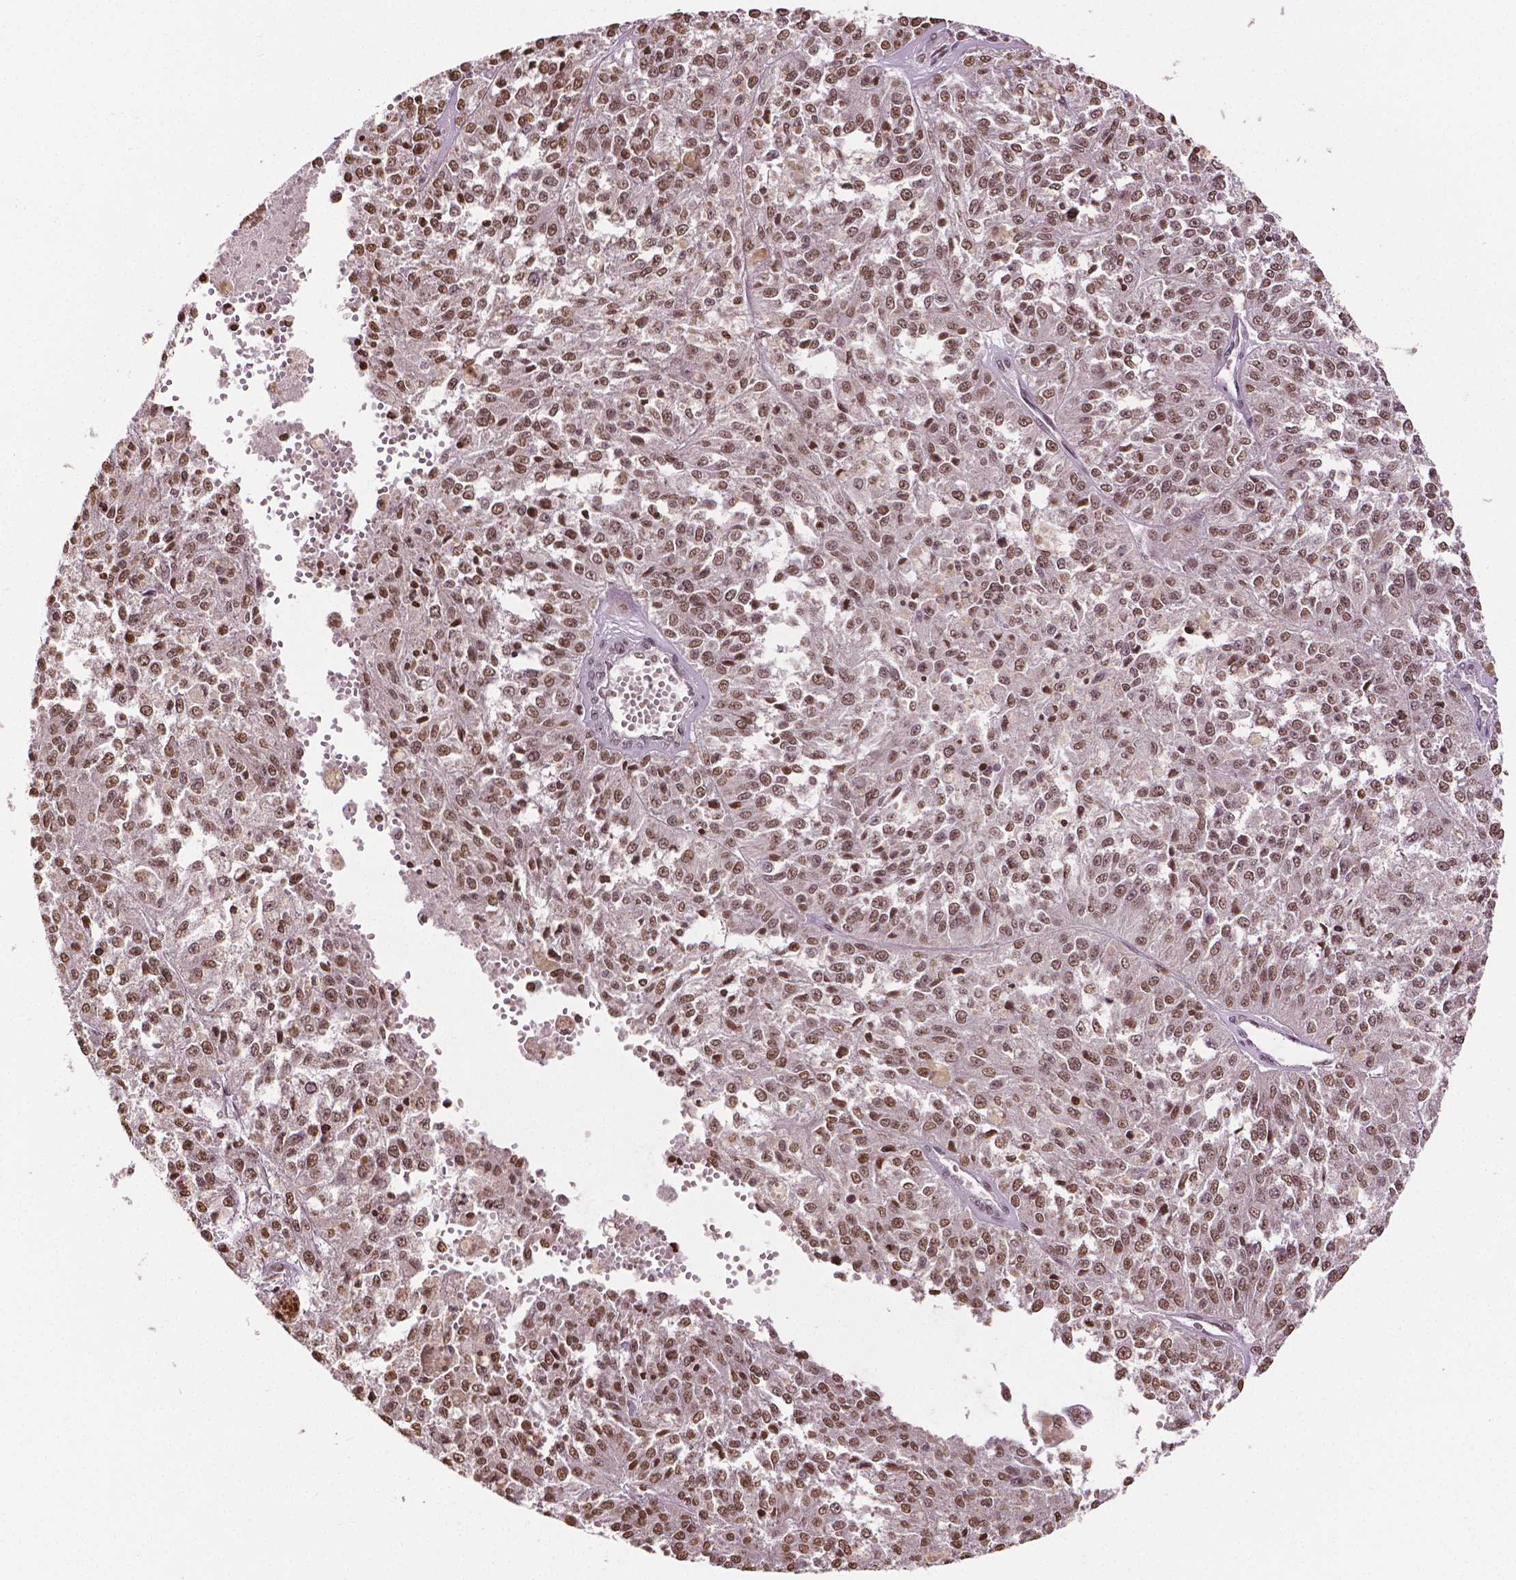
{"staining": {"intensity": "moderate", "quantity": ">75%", "location": "nuclear"}, "tissue": "melanoma", "cell_type": "Tumor cells", "image_type": "cancer", "snomed": [{"axis": "morphology", "description": "Malignant melanoma, Metastatic site"}, {"axis": "topography", "description": "Lymph node"}], "caption": "Brown immunohistochemical staining in malignant melanoma (metastatic site) shows moderate nuclear expression in approximately >75% of tumor cells.", "gene": "DEK", "patient": {"sex": "female", "age": 64}}